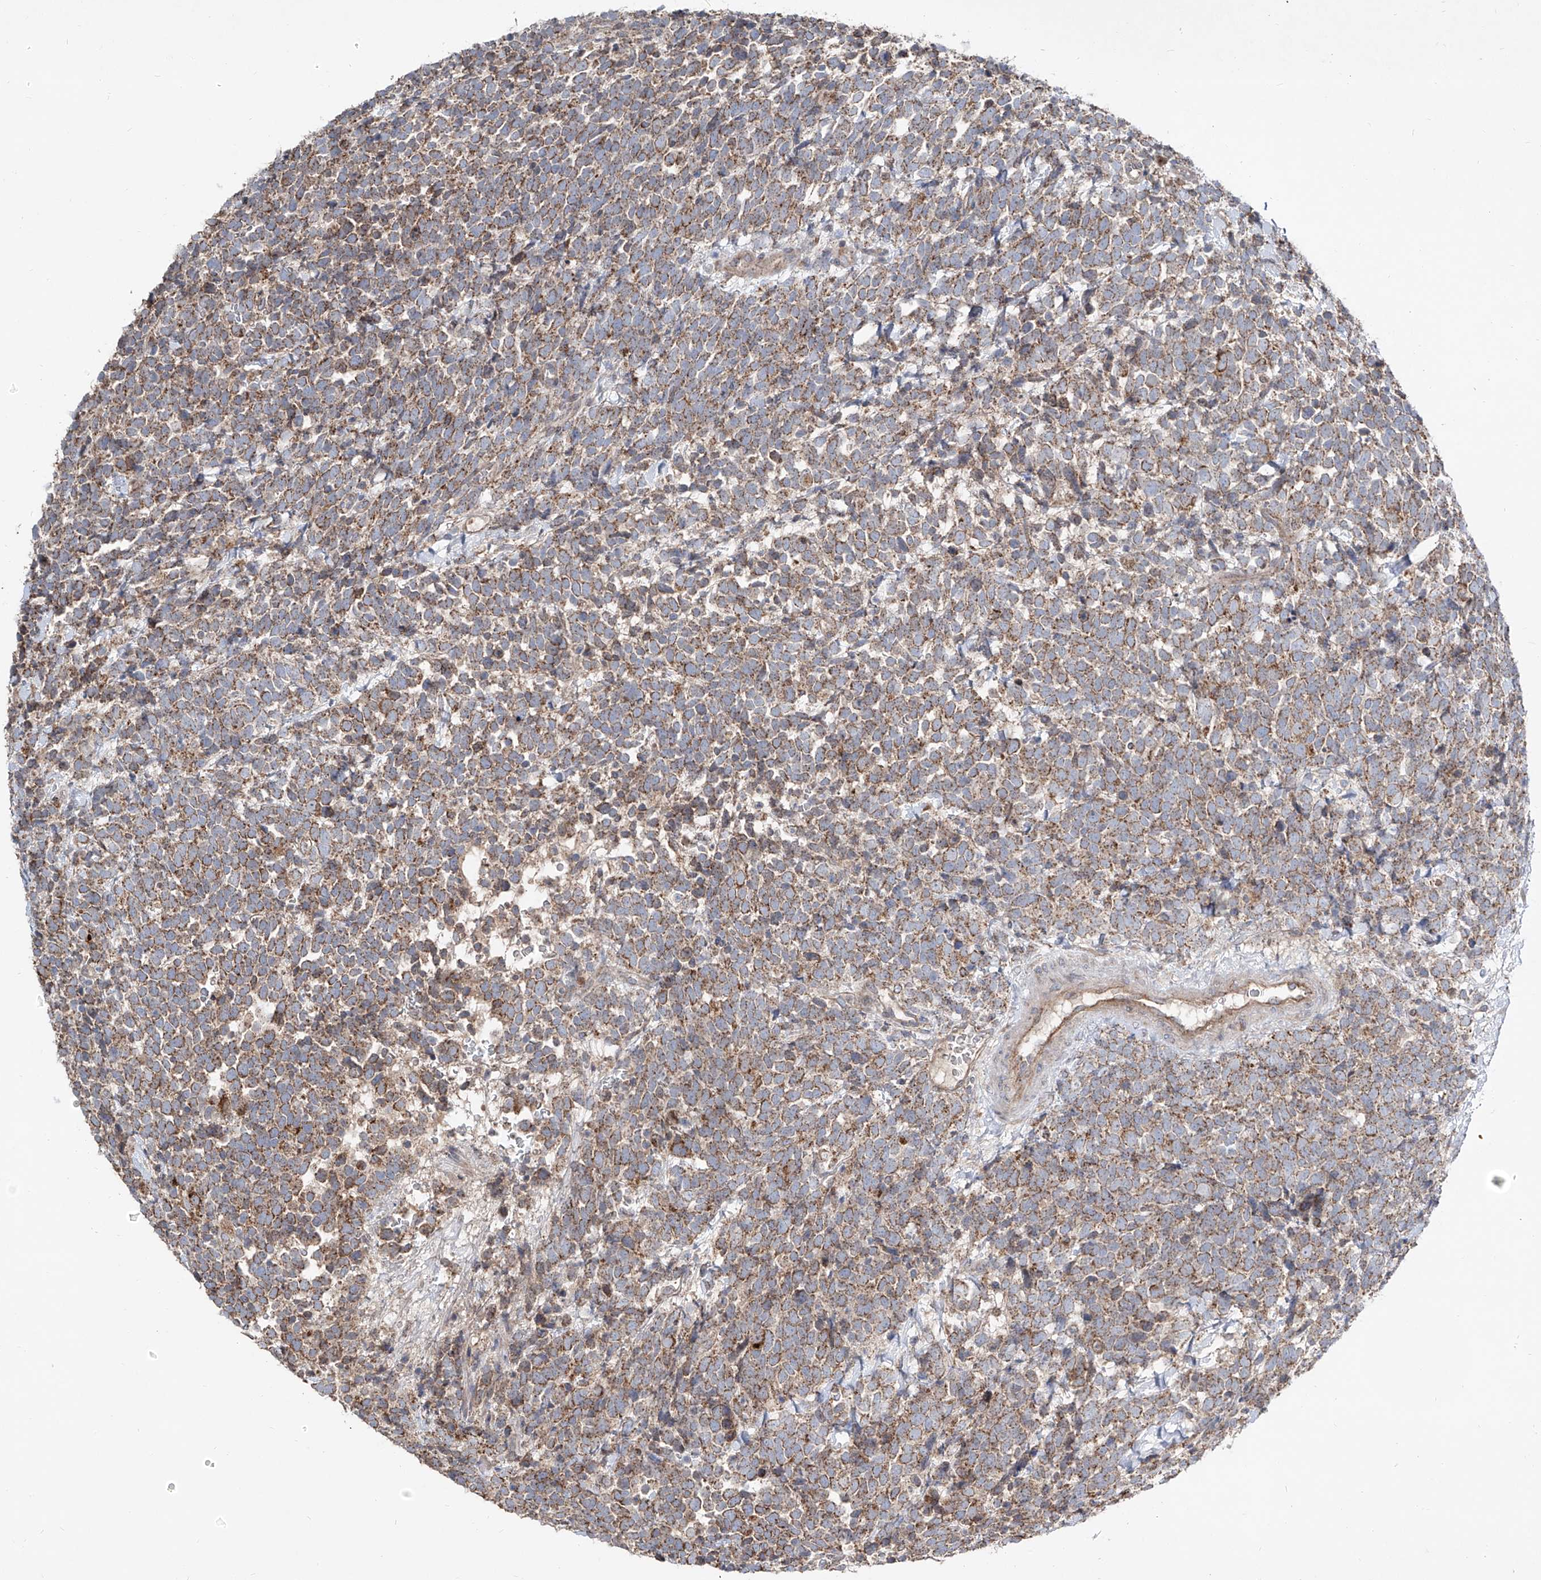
{"staining": {"intensity": "moderate", "quantity": ">75%", "location": "cytoplasmic/membranous"}, "tissue": "urothelial cancer", "cell_type": "Tumor cells", "image_type": "cancer", "snomed": [{"axis": "morphology", "description": "Urothelial carcinoma, High grade"}, {"axis": "topography", "description": "Urinary bladder"}], "caption": "This is a micrograph of immunohistochemistry staining of urothelial cancer, which shows moderate expression in the cytoplasmic/membranous of tumor cells.", "gene": "ABCD3", "patient": {"sex": "female", "age": 82}}